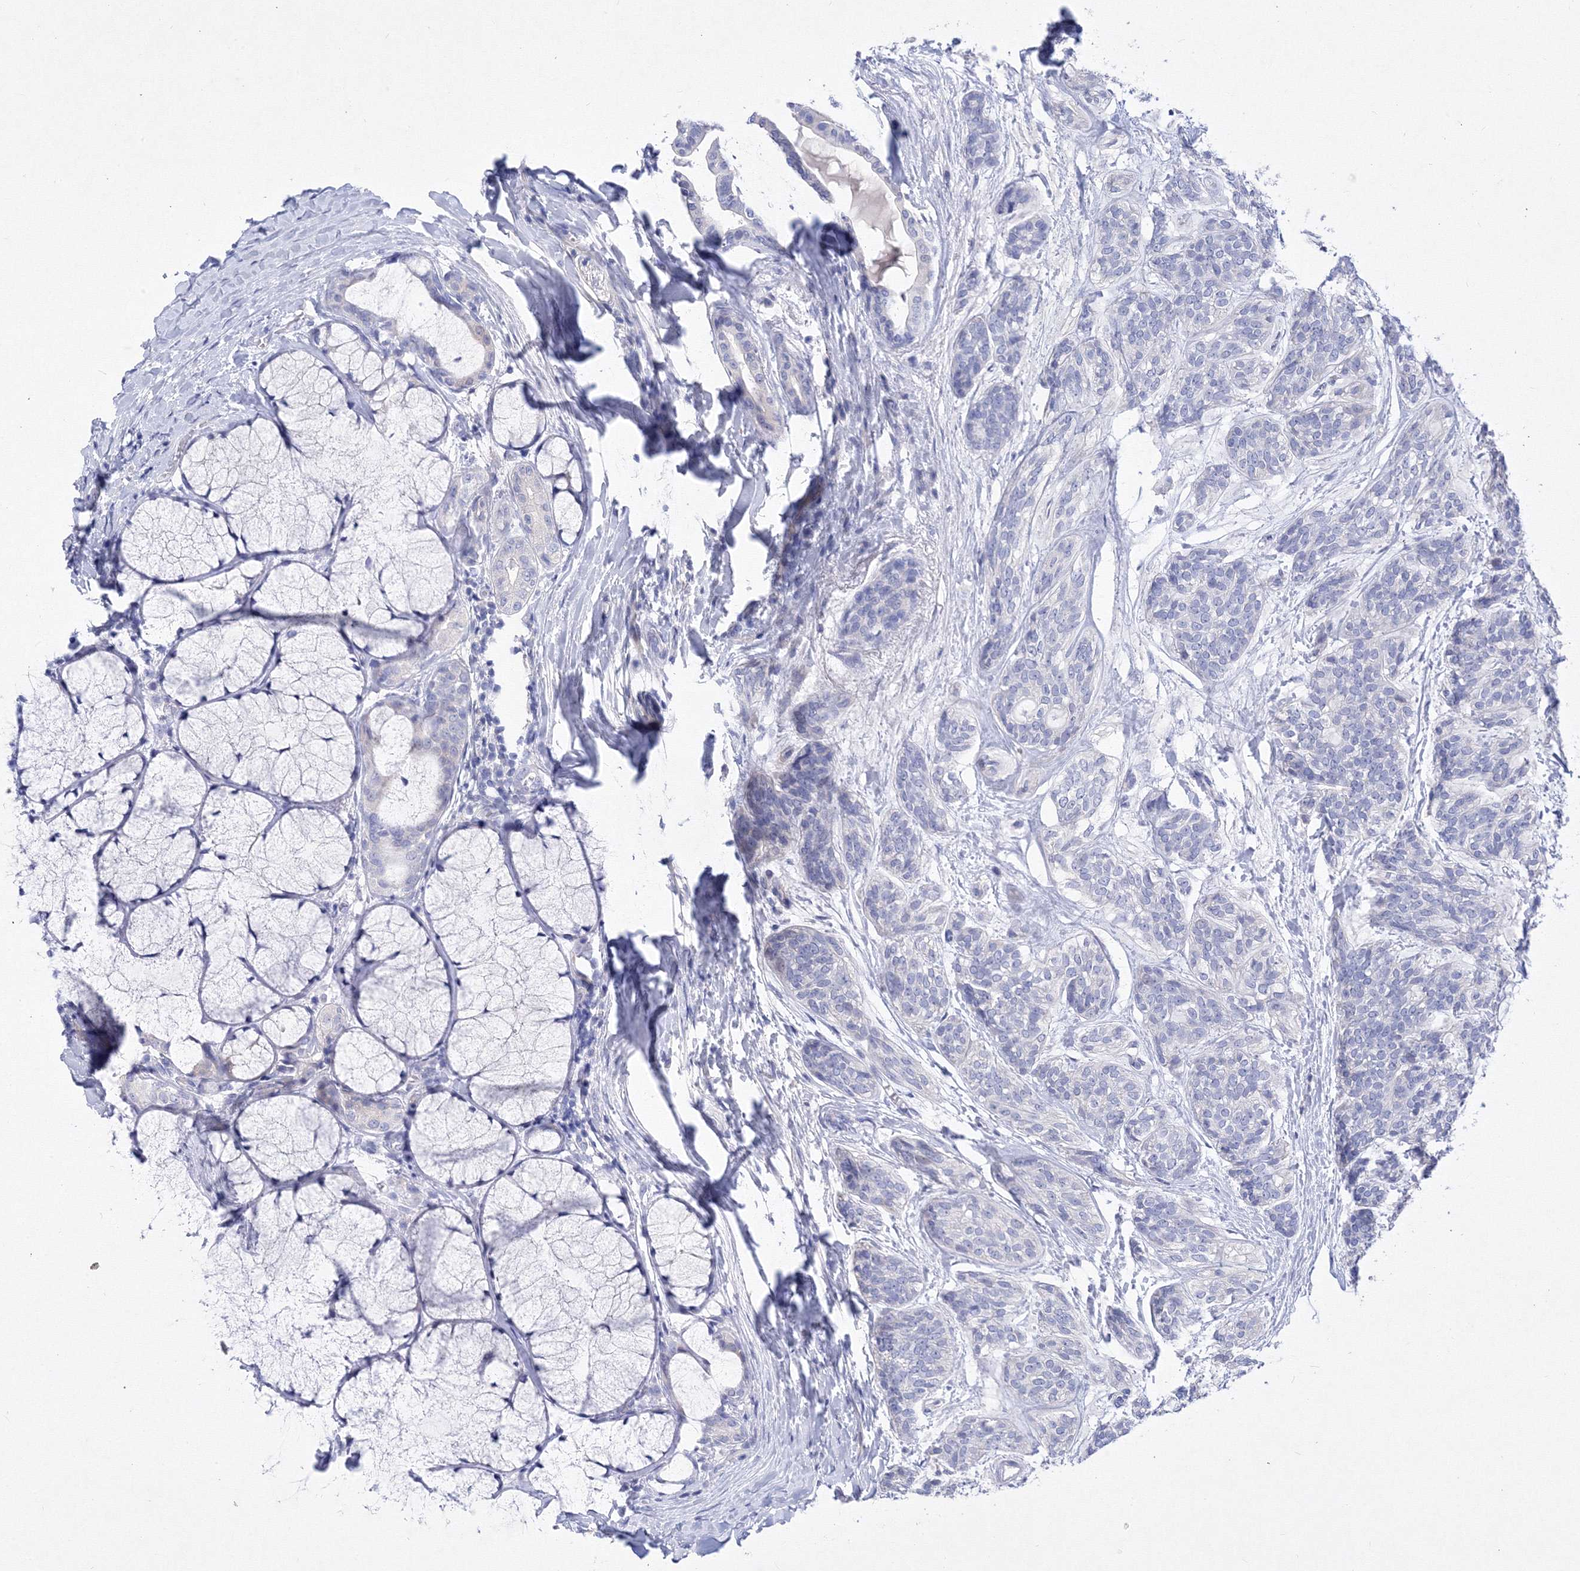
{"staining": {"intensity": "negative", "quantity": "none", "location": "none"}, "tissue": "head and neck cancer", "cell_type": "Tumor cells", "image_type": "cancer", "snomed": [{"axis": "morphology", "description": "Adenocarcinoma, NOS"}, {"axis": "topography", "description": "Head-Neck"}], "caption": "DAB (3,3'-diaminobenzidine) immunohistochemical staining of adenocarcinoma (head and neck) demonstrates no significant staining in tumor cells. Nuclei are stained in blue.", "gene": "GPN1", "patient": {"sex": "male", "age": 66}}